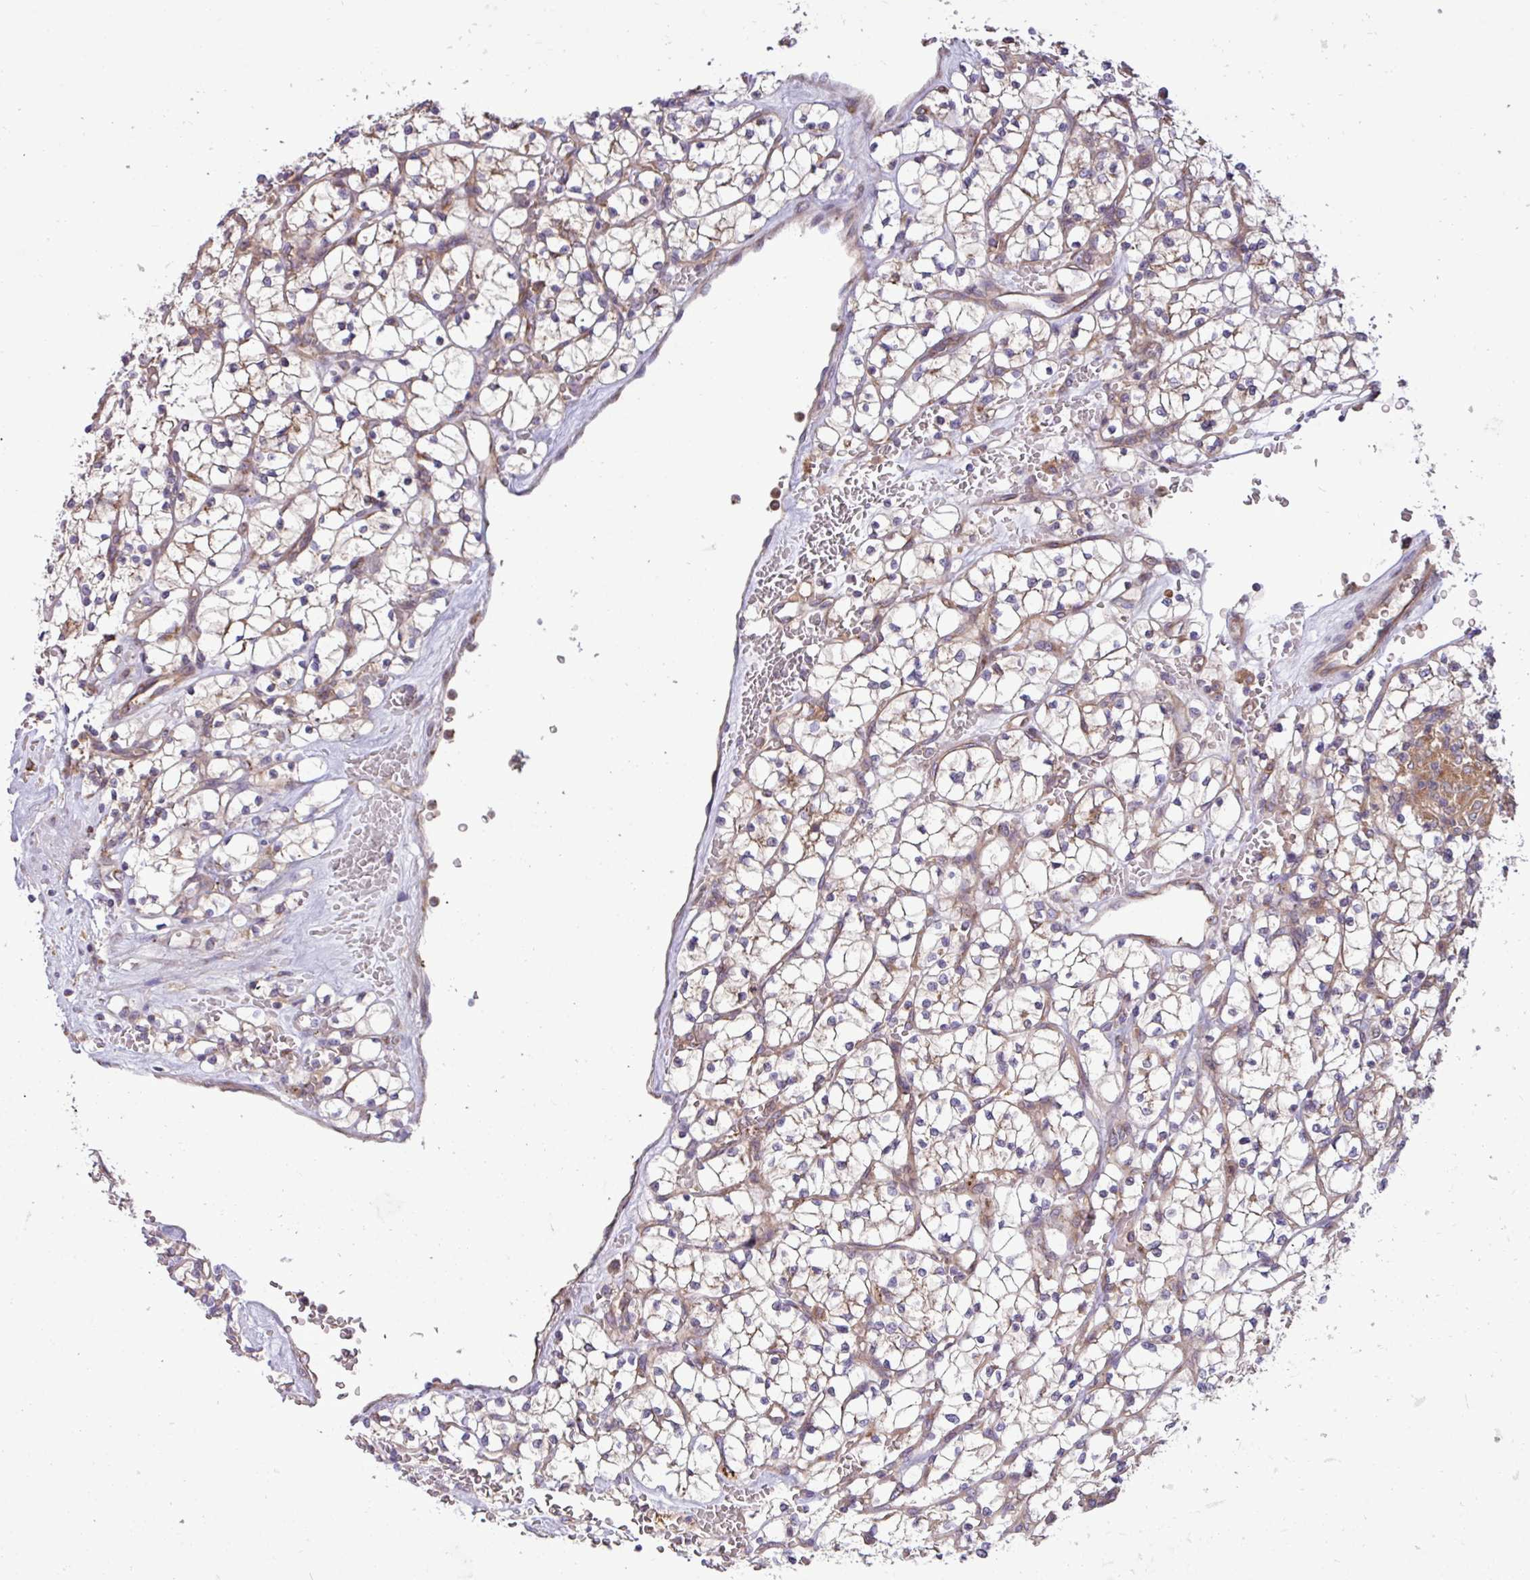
{"staining": {"intensity": "weak", "quantity": "<25%", "location": "cytoplasmic/membranous"}, "tissue": "renal cancer", "cell_type": "Tumor cells", "image_type": "cancer", "snomed": [{"axis": "morphology", "description": "Adenocarcinoma, NOS"}, {"axis": "topography", "description": "Kidney"}], "caption": "Human renal adenocarcinoma stained for a protein using IHC demonstrates no positivity in tumor cells.", "gene": "RAB19", "patient": {"sex": "female", "age": 64}}